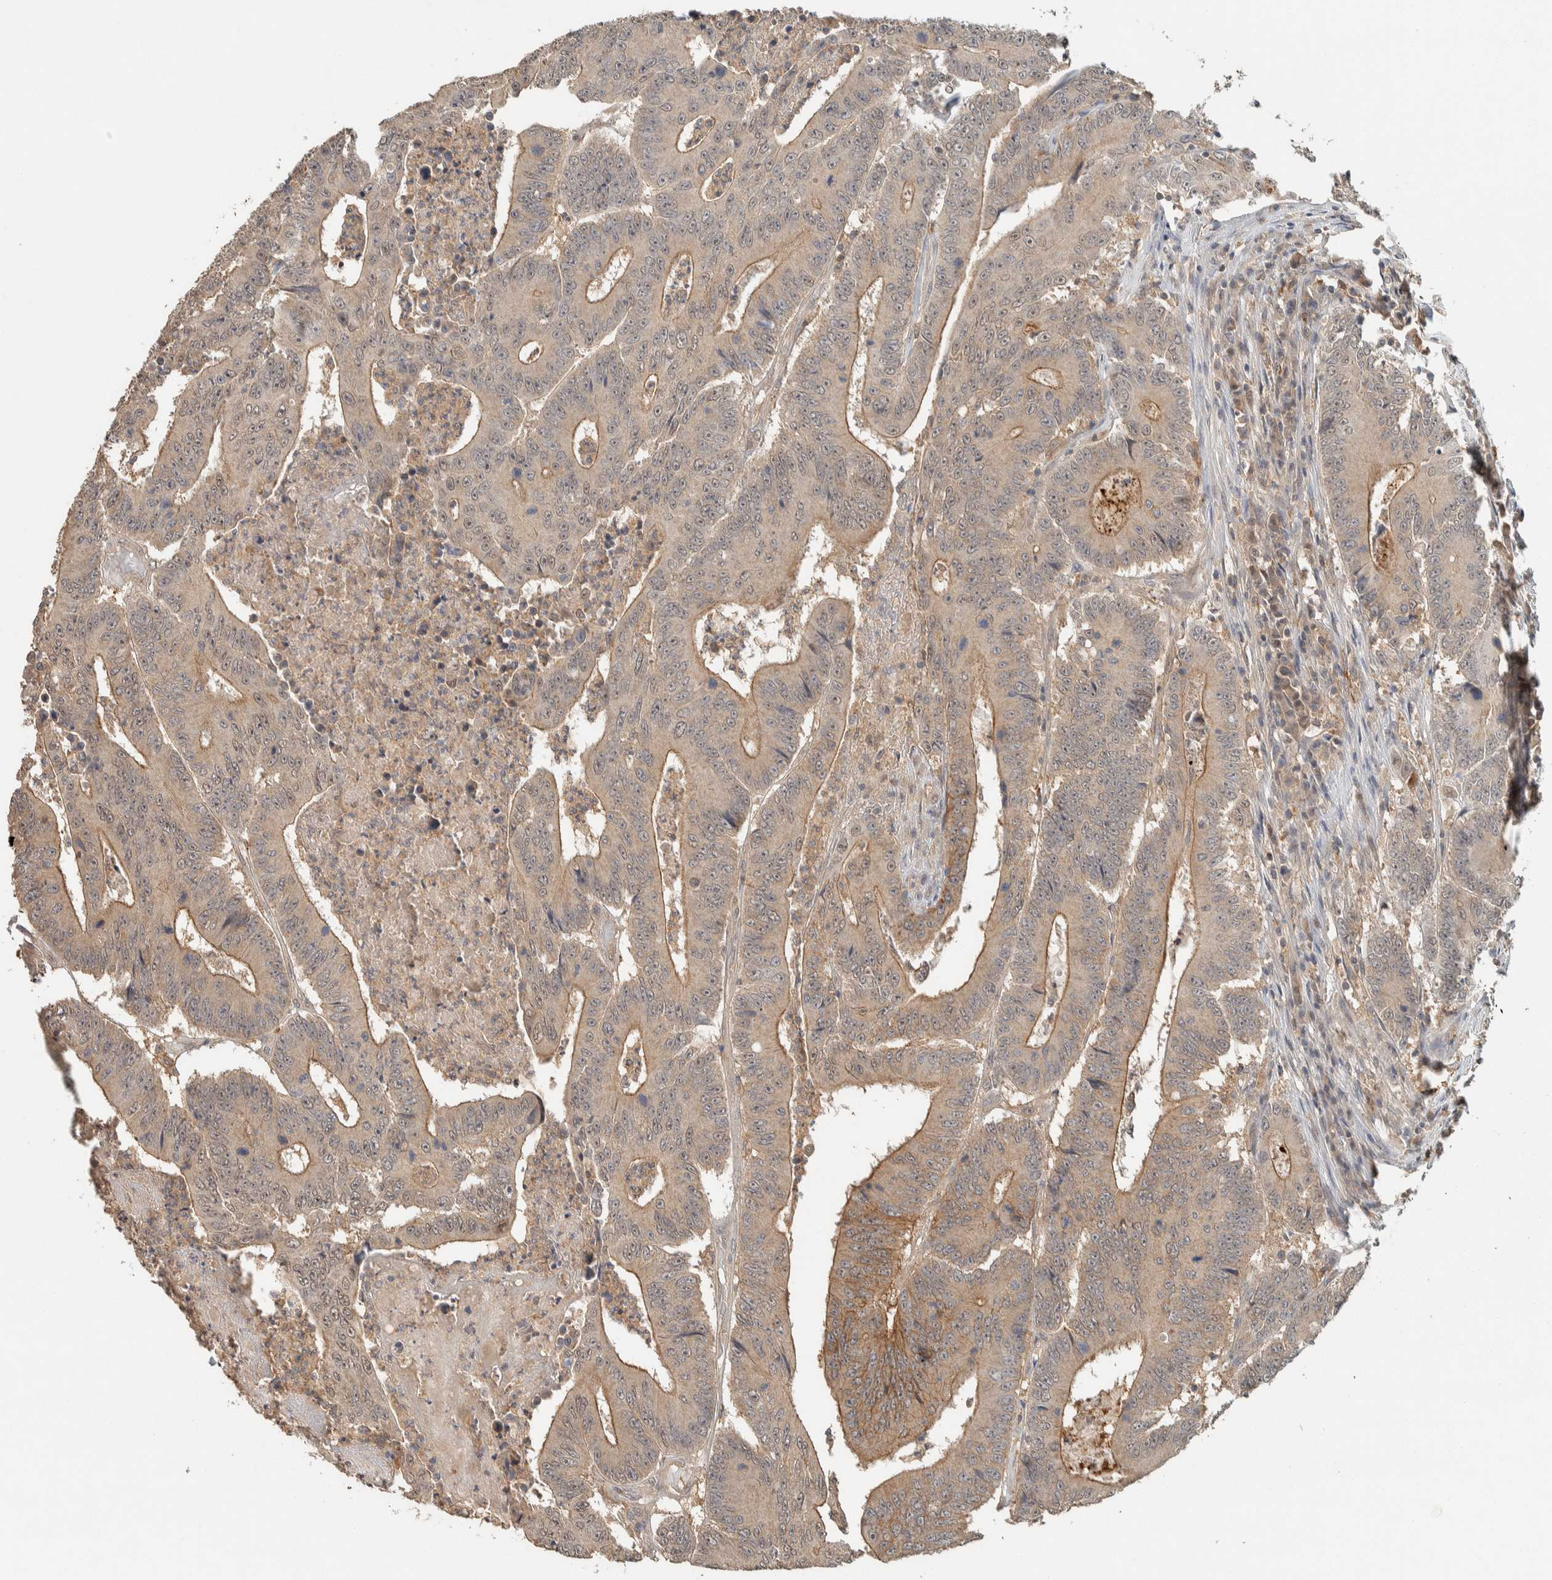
{"staining": {"intensity": "weak", "quantity": ">75%", "location": "cytoplasmic/membranous"}, "tissue": "colorectal cancer", "cell_type": "Tumor cells", "image_type": "cancer", "snomed": [{"axis": "morphology", "description": "Adenocarcinoma, NOS"}, {"axis": "topography", "description": "Colon"}], "caption": "Approximately >75% of tumor cells in colorectal cancer (adenocarcinoma) reveal weak cytoplasmic/membranous protein expression as visualized by brown immunohistochemical staining.", "gene": "ZNF567", "patient": {"sex": "male", "age": 83}}